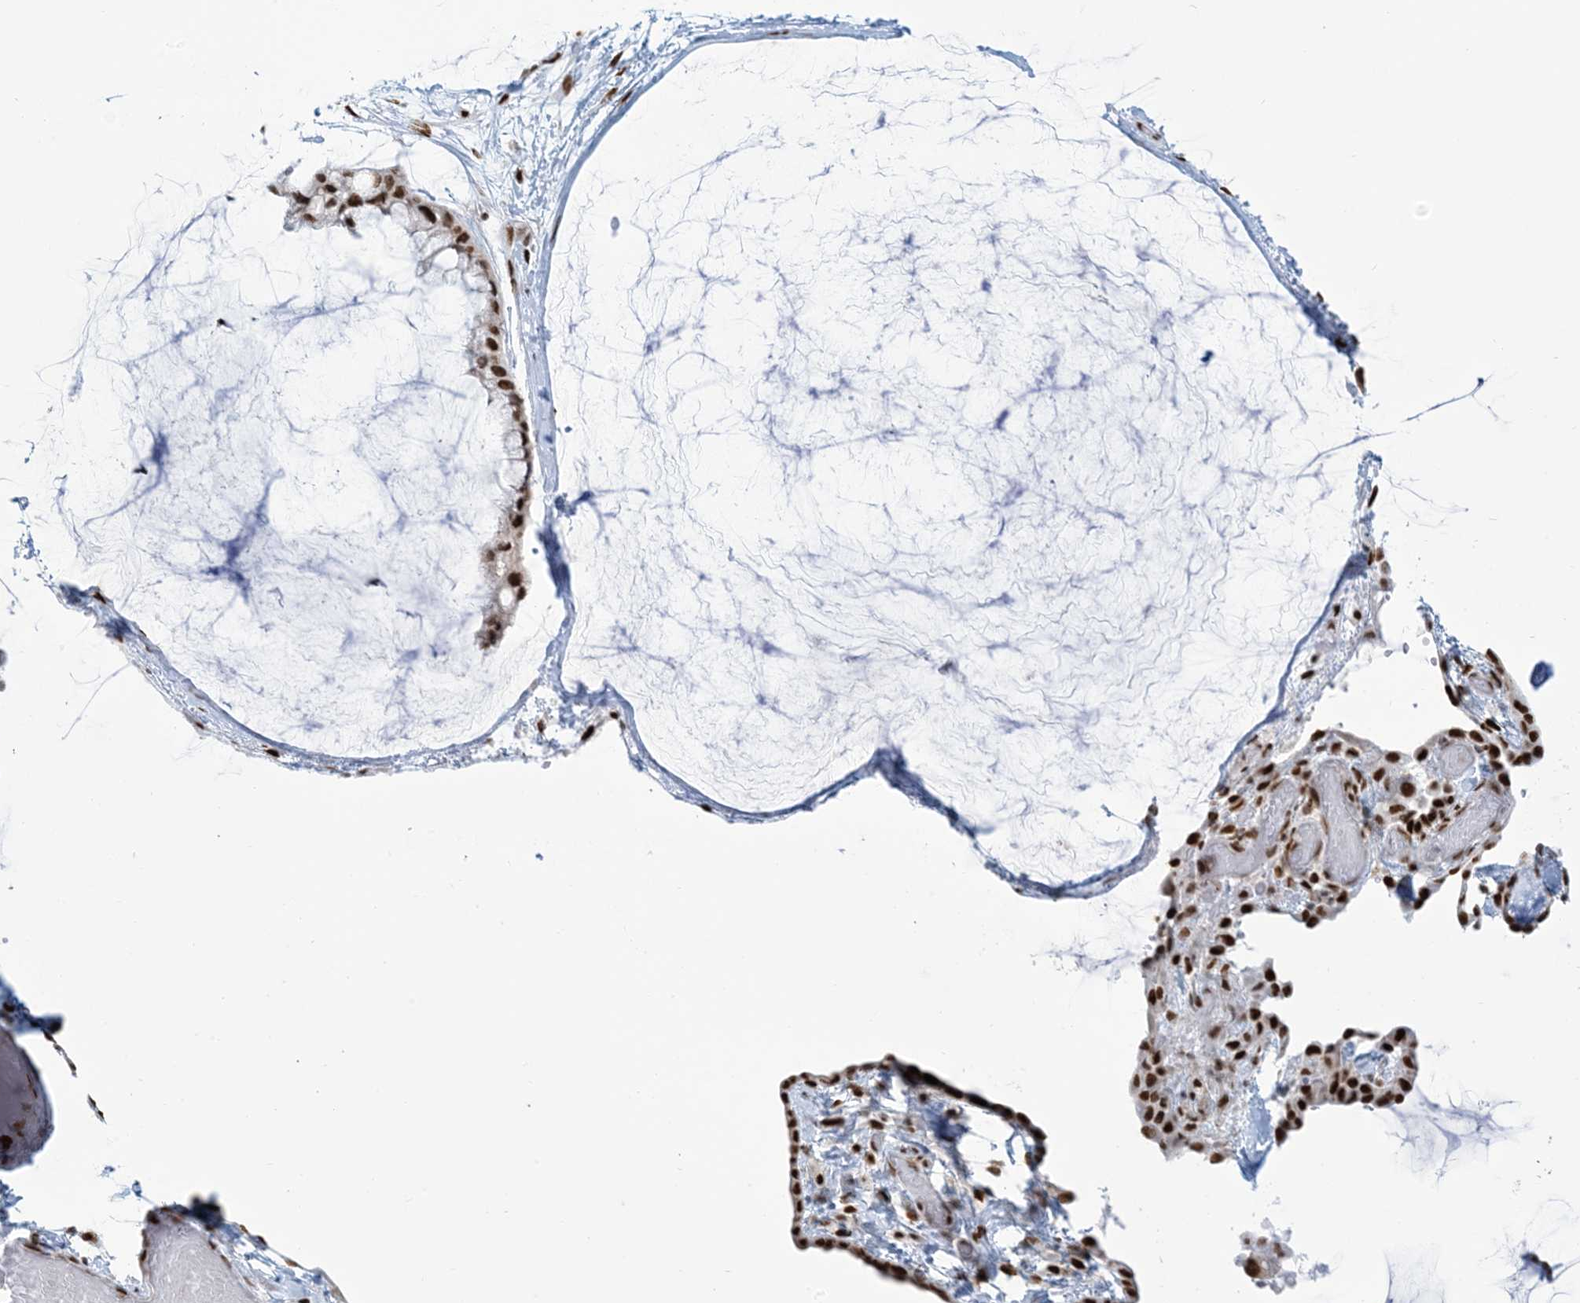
{"staining": {"intensity": "strong", "quantity": ">75%", "location": "nuclear"}, "tissue": "ovarian cancer", "cell_type": "Tumor cells", "image_type": "cancer", "snomed": [{"axis": "morphology", "description": "Cystadenocarcinoma, mucinous, NOS"}, {"axis": "topography", "description": "Ovary"}], "caption": "A high-resolution image shows immunohistochemistry (IHC) staining of ovarian cancer (mucinous cystadenocarcinoma), which shows strong nuclear expression in approximately >75% of tumor cells.", "gene": "STAG1", "patient": {"sex": "female", "age": 39}}